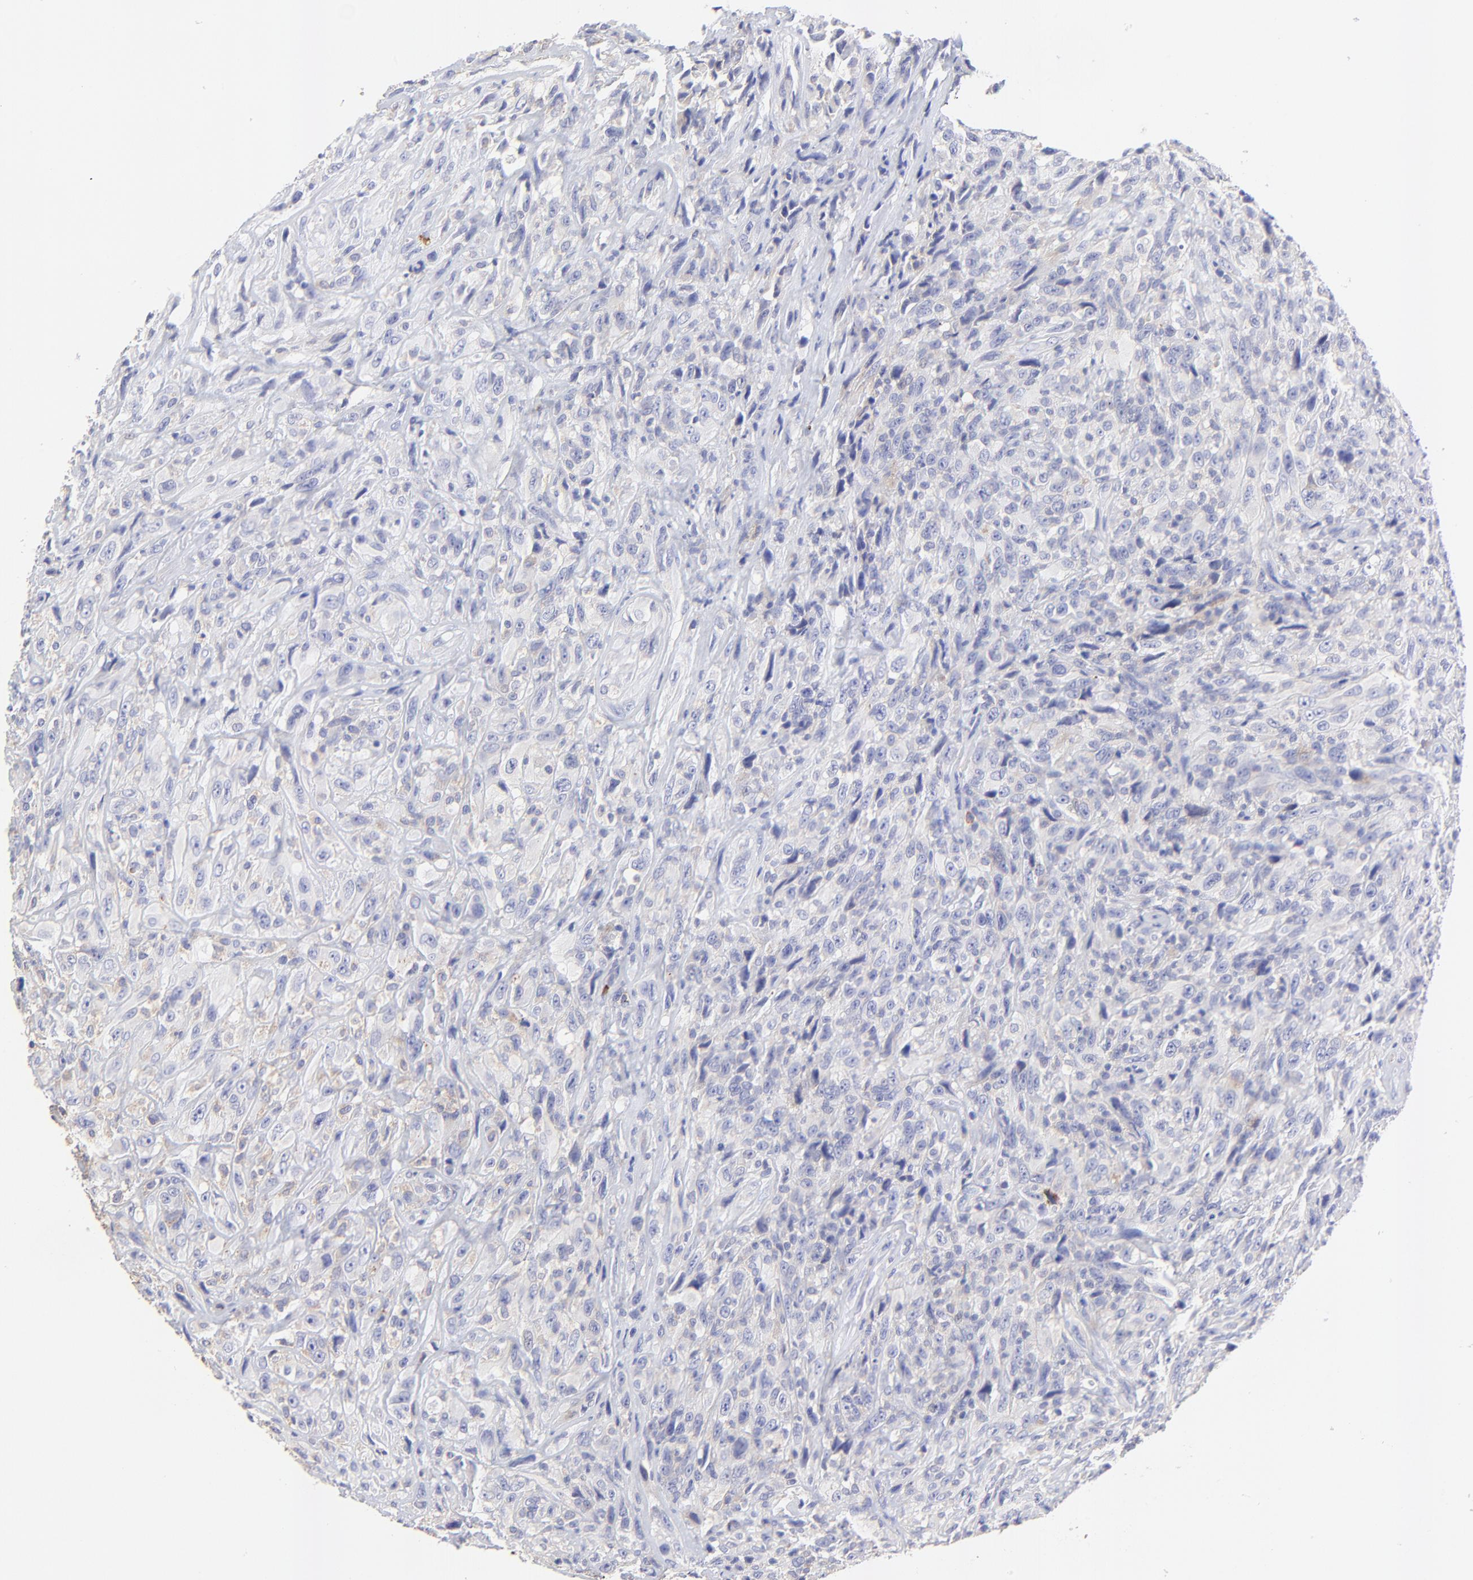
{"staining": {"intensity": "negative", "quantity": "none", "location": "none"}, "tissue": "glioma", "cell_type": "Tumor cells", "image_type": "cancer", "snomed": [{"axis": "morphology", "description": "Glioma, malignant, High grade"}, {"axis": "topography", "description": "Brain"}], "caption": "DAB (3,3'-diaminobenzidine) immunohistochemical staining of human malignant glioma (high-grade) displays no significant expression in tumor cells.", "gene": "LHFPL1", "patient": {"sex": "male", "age": 48}}